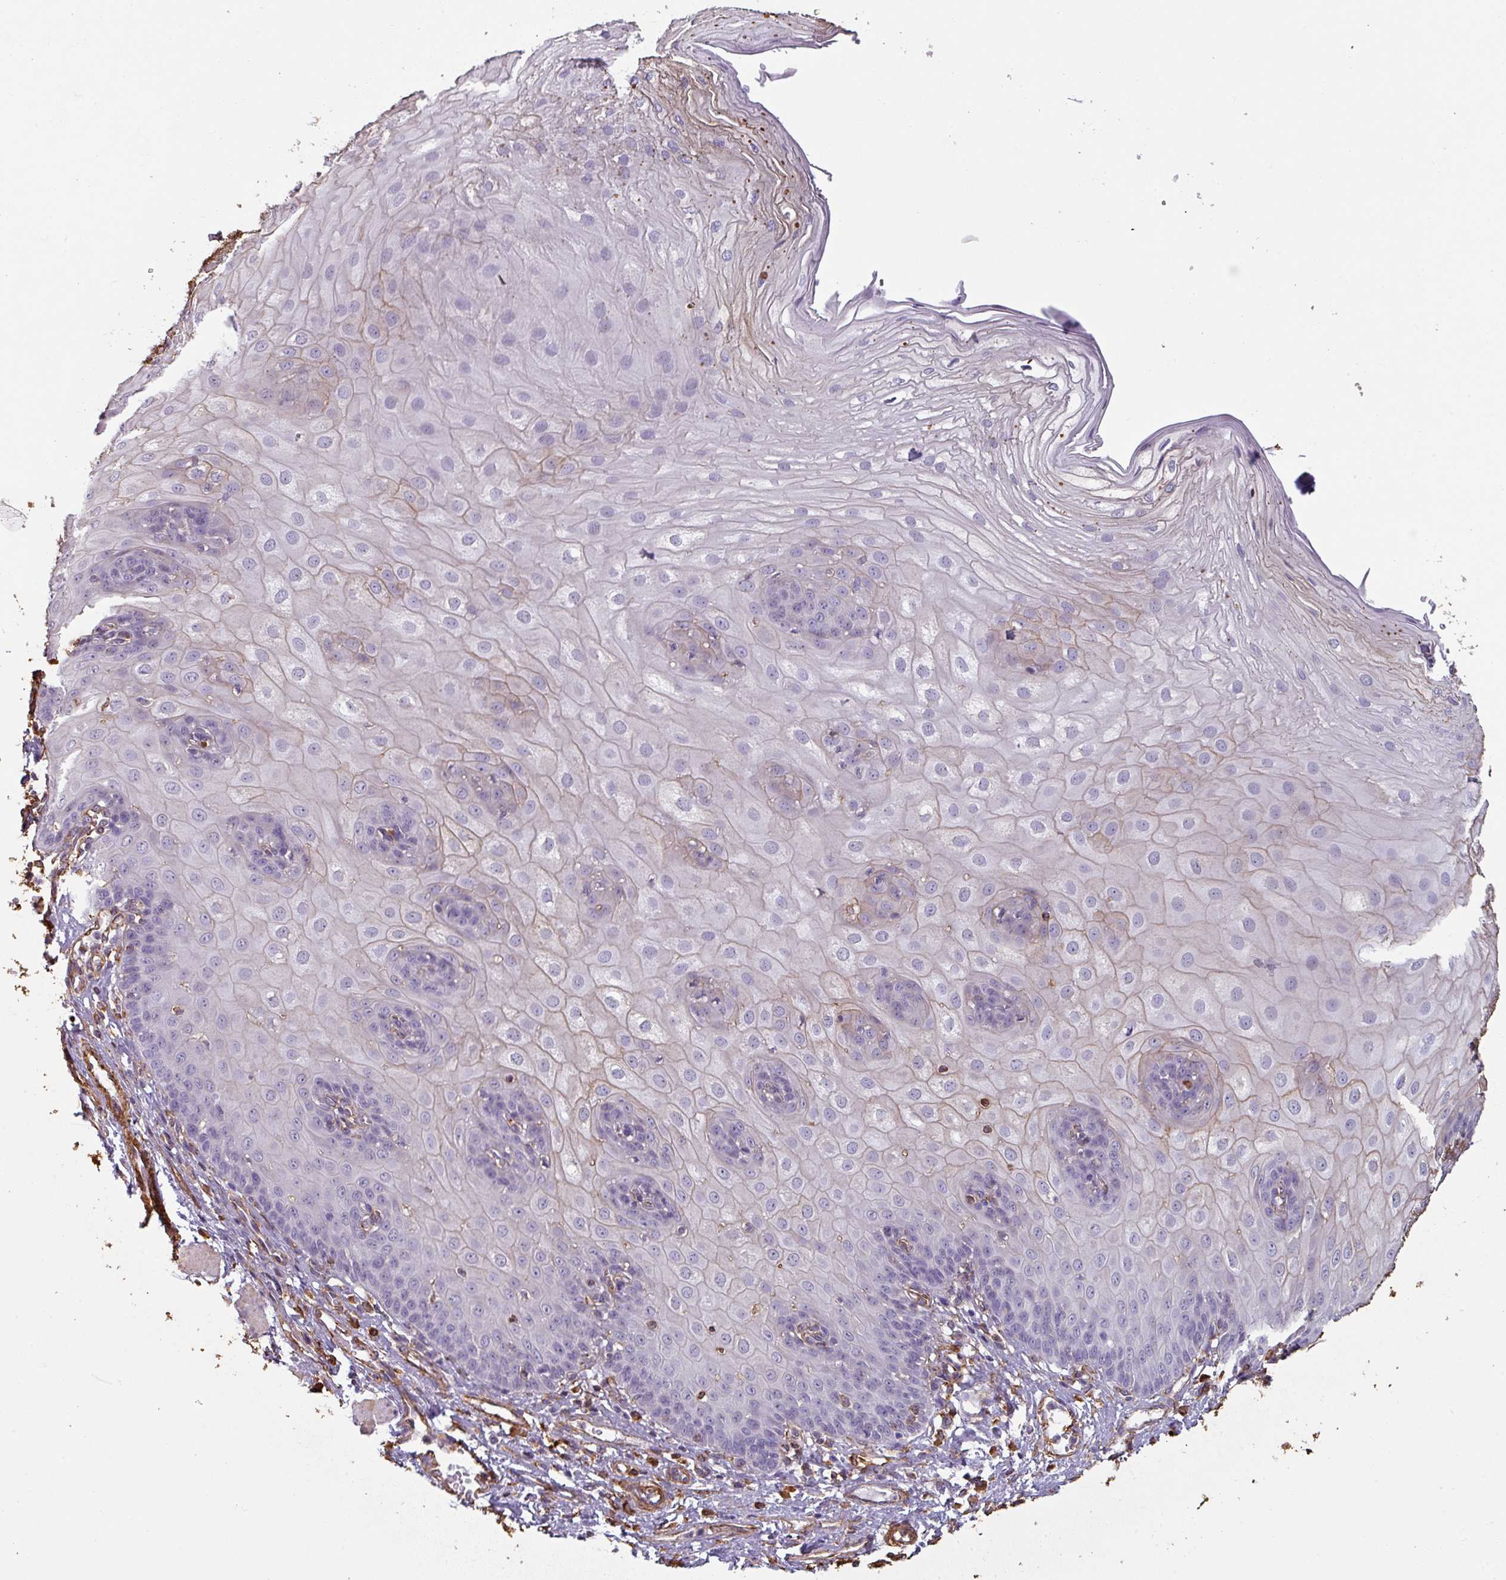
{"staining": {"intensity": "weak", "quantity": "<25%", "location": "cytoplasmic/membranous"}, "tissue": "esophagus", "cell_type": "Squamous epithelial cells", "image_type": "normal", "snomed": [{"axis": "morphology", "description": "Normal tissue, NOS"}, {"axis": "topography", "description": "Esophagus"}], "caption": "Benign esophagus was stained to show a protein in brown. There is no significant staining in squamous epithelial cells. (DAB (3,3'-diaminobenzidine) immunohistochemistry (IHC) with hematoxylin counter stain).", "gene": "ZNF280C", "patient": {"sex": "male", "age": 69}}